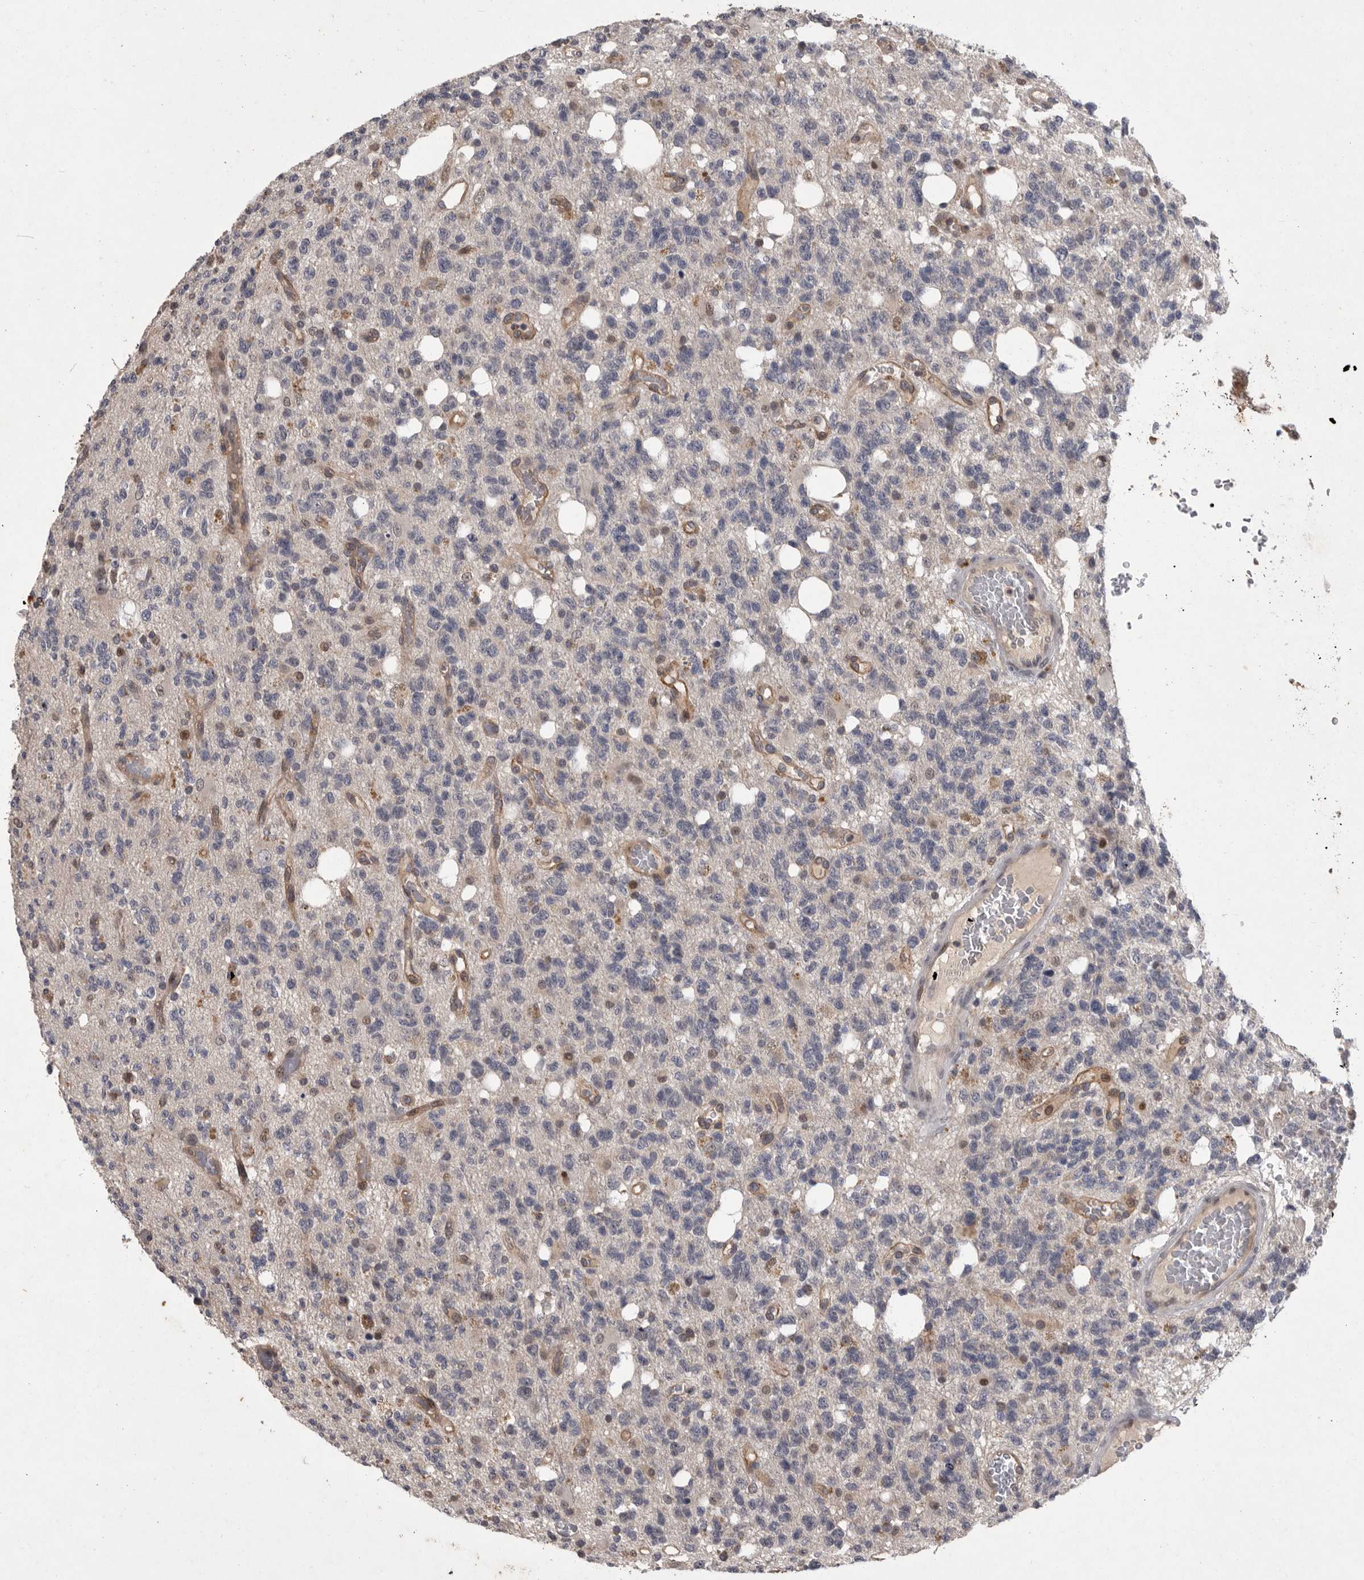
{"staining": {"intensity": "negative", "quantity": "none", "location": "none"}, "tissue": "glioma", "cell_type": "Tumor cells", "image_type": "cancer", "snomed": [{"axis": "morphology", "description": "Glioma, malignant, High grade"}, {"axis": "topography", "description": "Brain"}], "caption": "A high-resolution histopathology image shows immunohistochemistry (IHC) staining of glioma, which exhibits no significant staining in tumor cells.", "gene": "MAN2A1", "patient": {"sex": "female", "age": 62}}